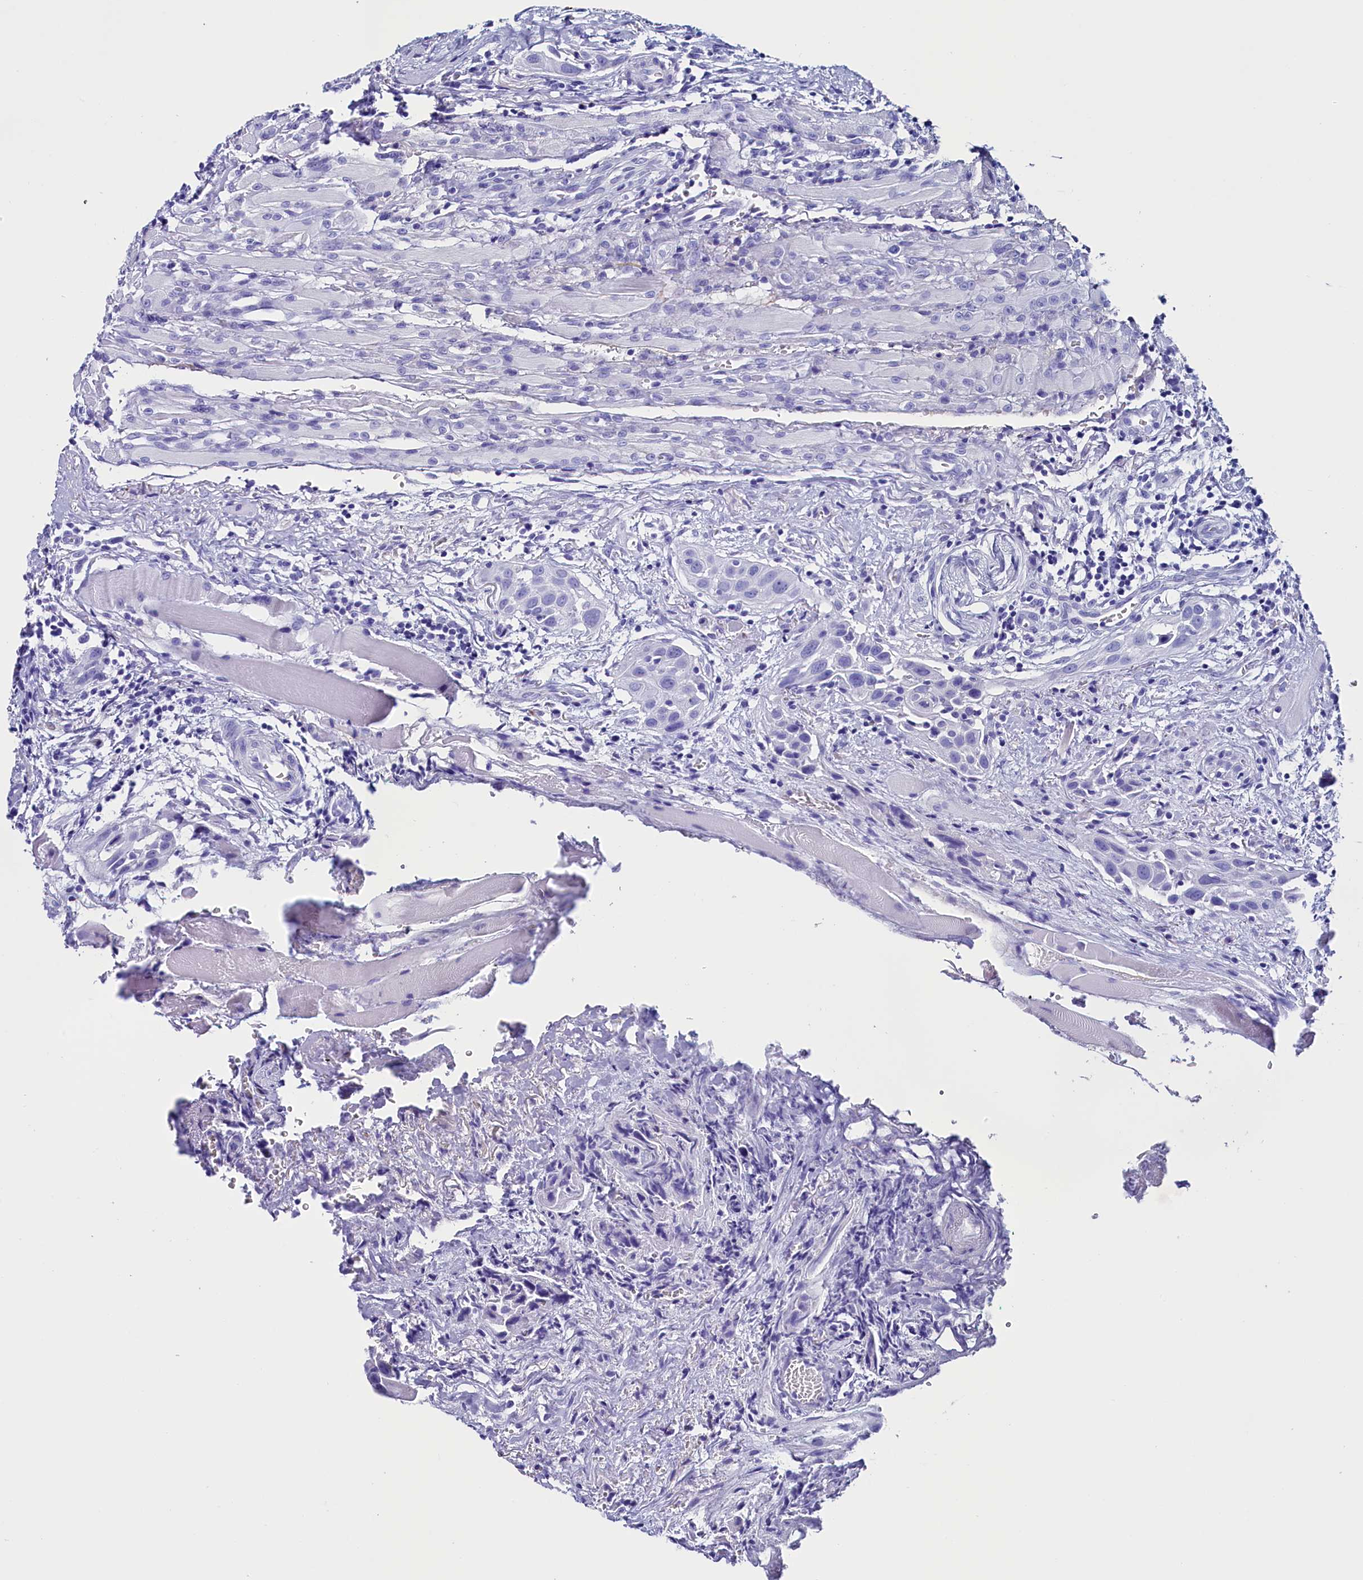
{"staining": {"intensity": "negative", "quantity": "none", "location": "none"}, "tissue": "head and neck cancer", "cell_type": "Tumor cells", "image_type": "cancer", "snomed": [{"axis": "morphology", "description": "Squamous cell carcinoma, NOS"}, {"axis": "topography", "description": "Oral tissue"}, {"axis": "topography", "description": "Head-Neck"}], "caption": "IHC histopathology image of neoplastic tissue: human head and neck cancer stained with DAB exhibits no significant protein positivity in tumor cells.", "gene": "ANKRD29", "patient": {"sex": "female", "age": 50}}